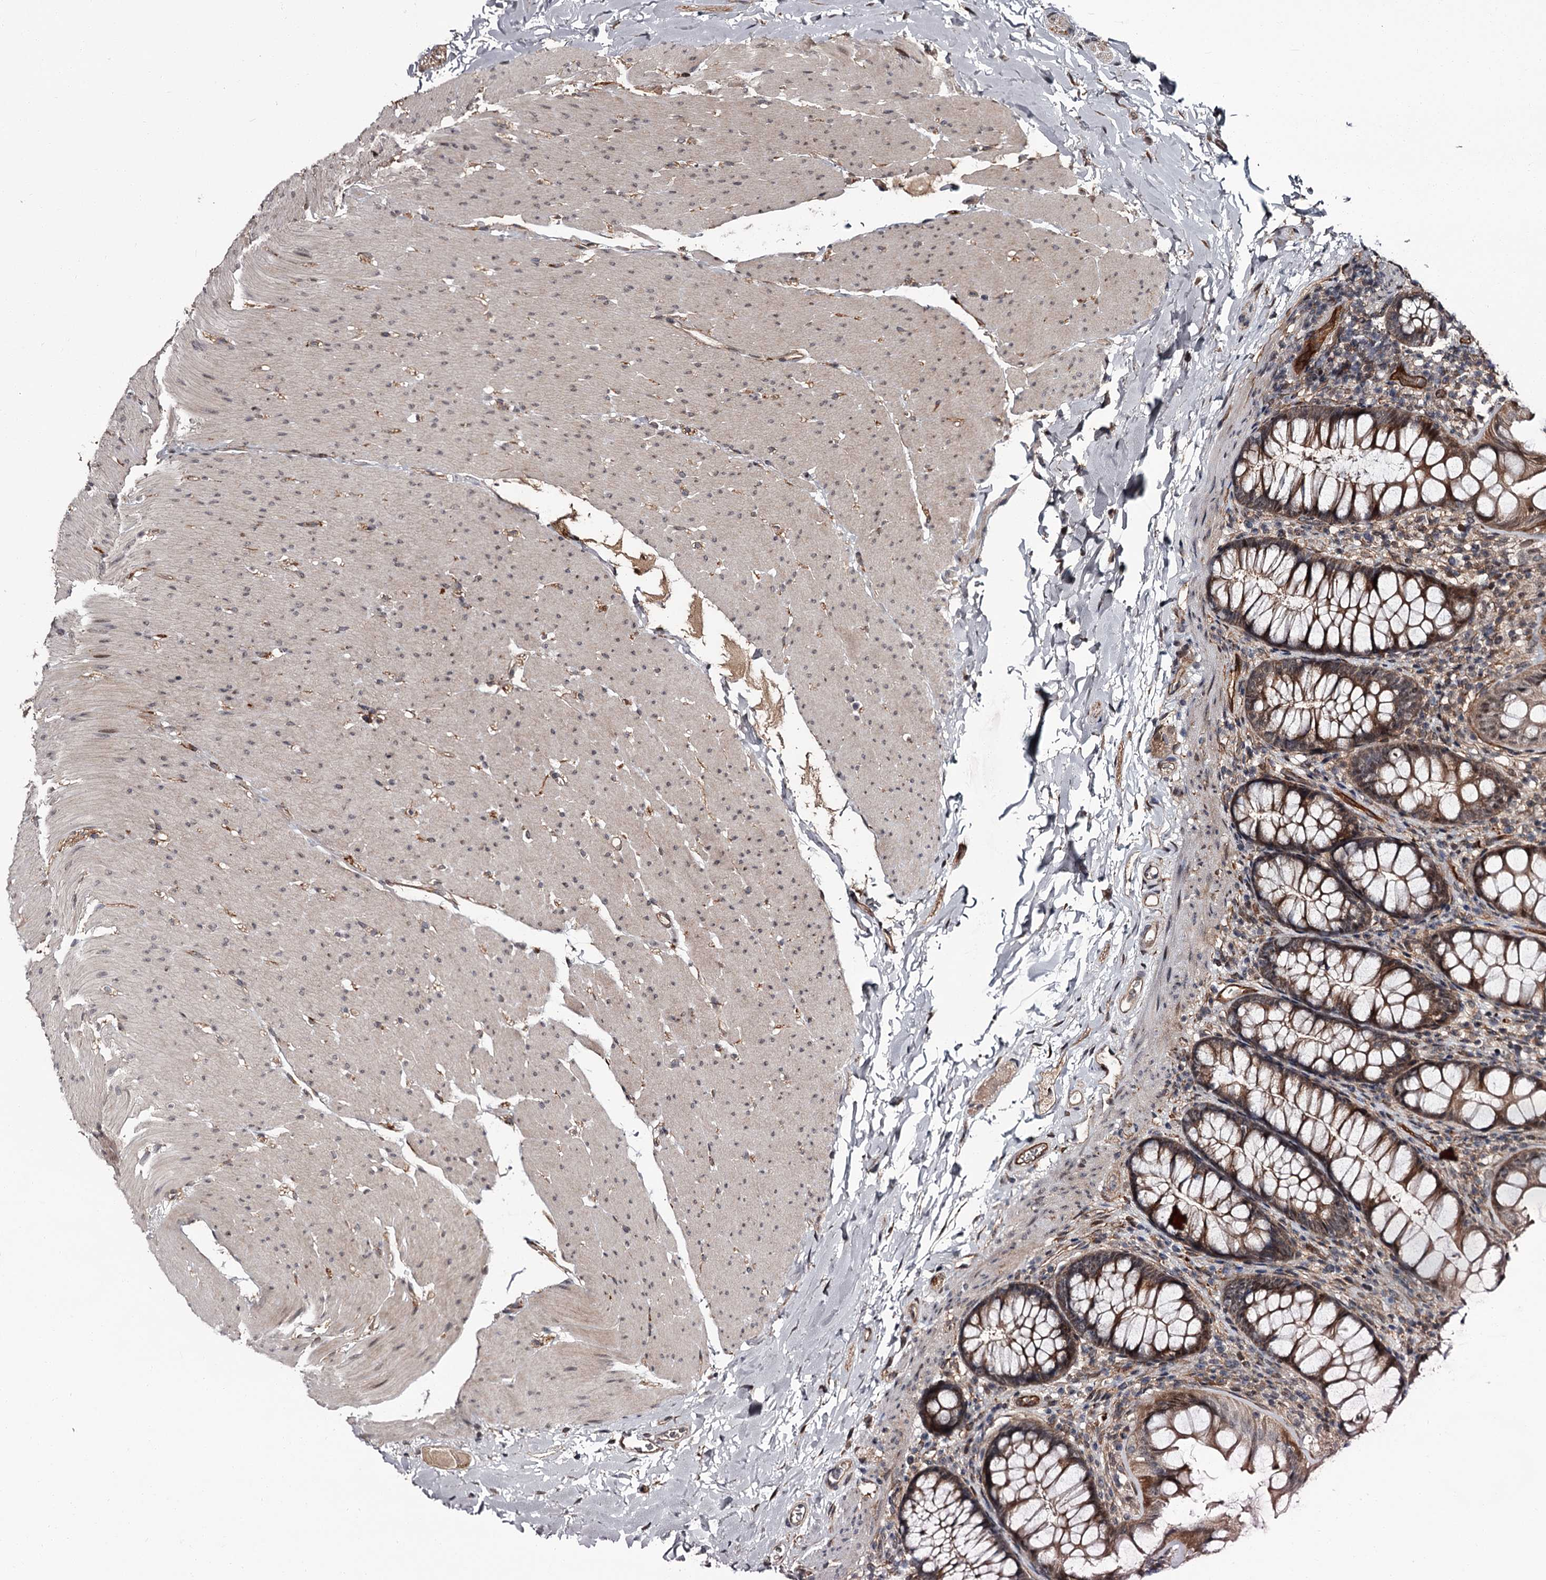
{"staining": {"intensity": "moderate", "quantity": ">75%", "location": "cytoplasmic/membranous"}, "tissue": "colon", "cell_type": "Endothelial cells", "image_type": "normal", "snomed": [{"axis": "morphology", "description": "Normal tissue, NOS"}, {"axis": "topography", "description": "Colon"}], "caption": "Colon stained with DAB immunohistochemistry displays medium levels of moderate cytoplasmic/membranous expression in about >75% of endothelial cells. (IHC, brightfield microscopy, high magnification).", "gene": "CDC42EP2", "patient": {"sex": "female", "age": 62}}